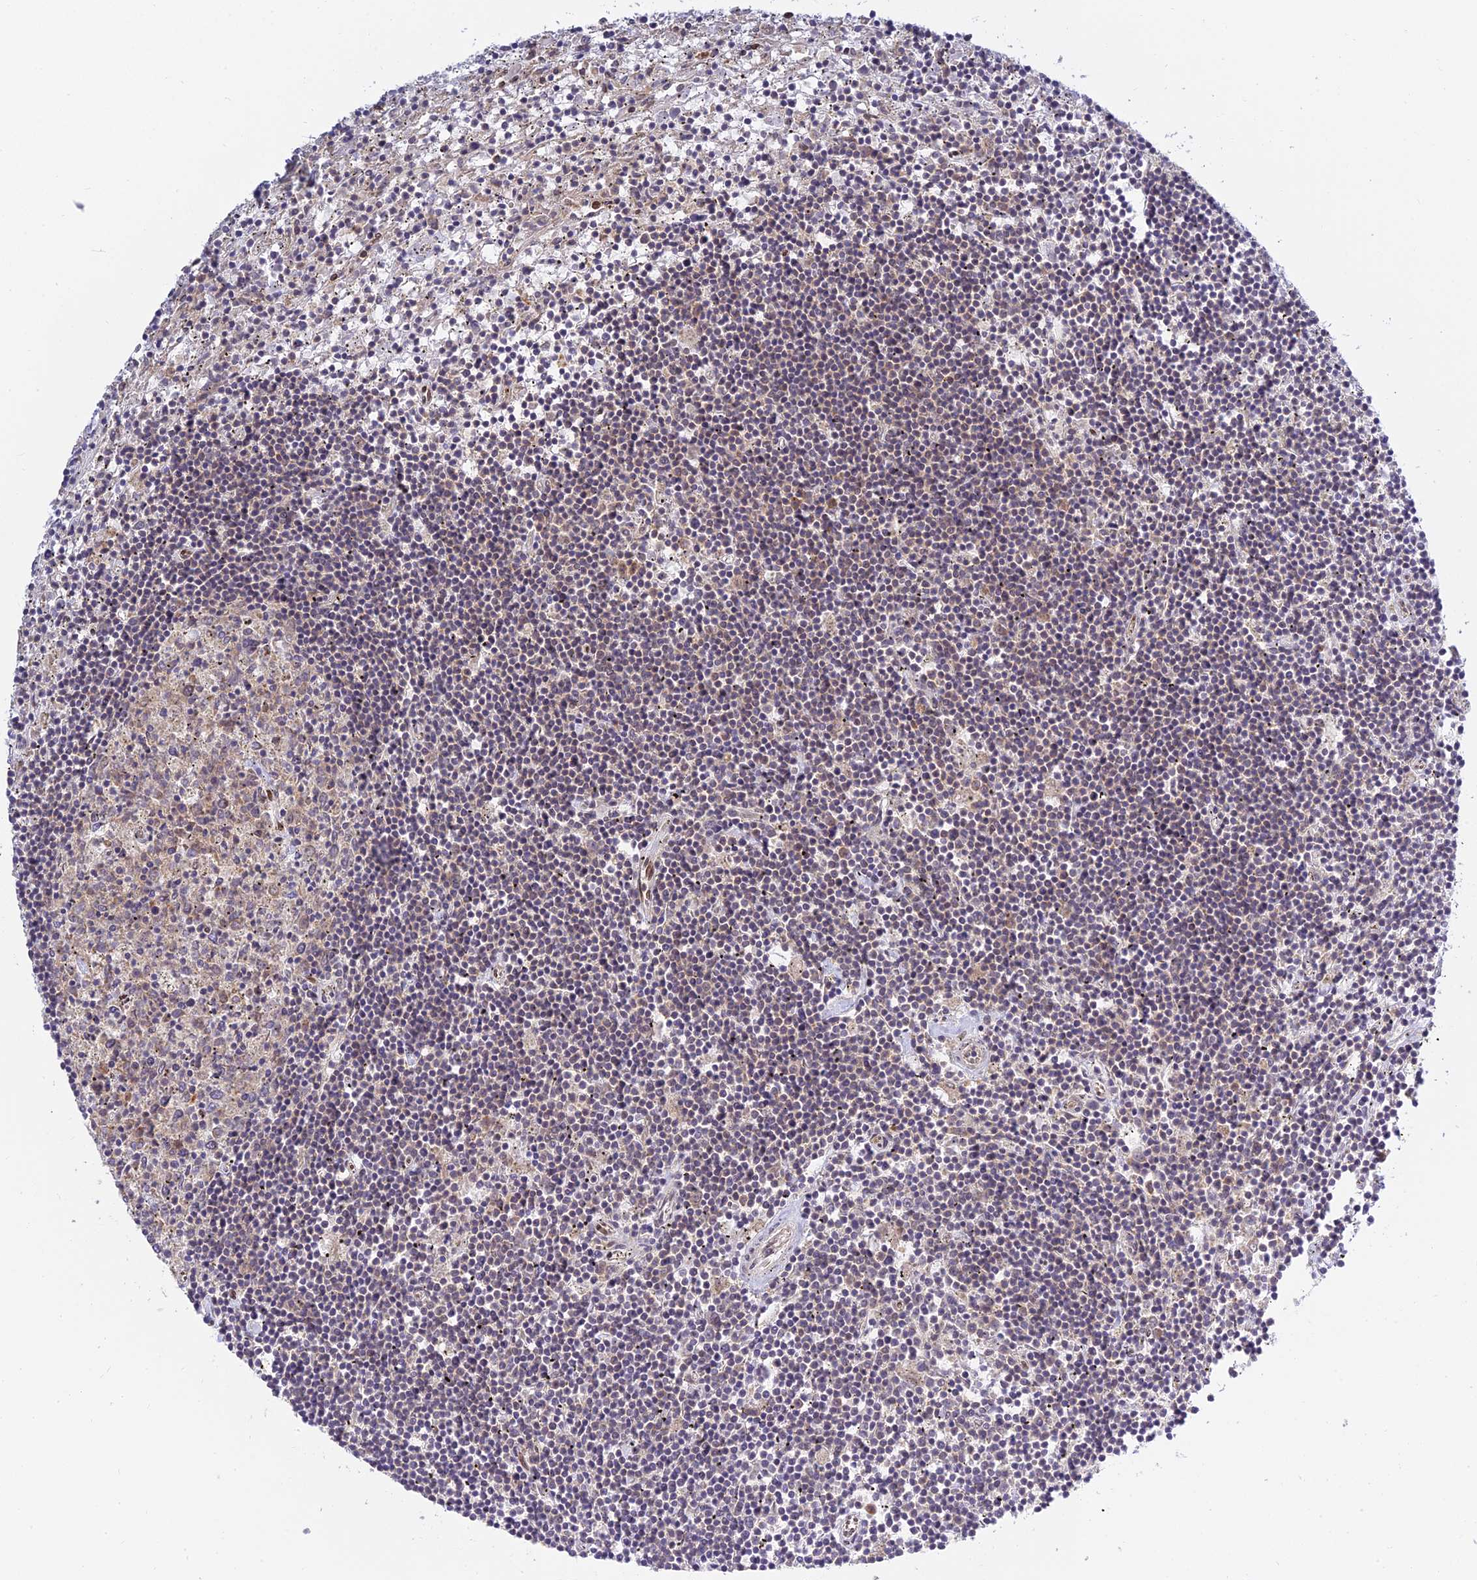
{"staining": {"intensity": "negative", "quantity": "none", "location": "none"}, "tissue": "lymphoma", "cell_type": "Tumor cells", "image_type": "cancer", "snomed": [{"axis": "morphology", "description": "Malignant lymphoma, non-Hodgkin's type, Low grade"}, {"axis": "topography", "description": "Spleen"}], "caption": "This photomicrograph is of low-grade malignant lymphoma, non-Hodgkin's type stained with immunohistochemistry (IHC) to label a protein in brown with the nuclei are counter-stained blue. There is no expression in tumor cells.", "gene": "SKIC8", "patient": {"sex": "male", "age": 76}}